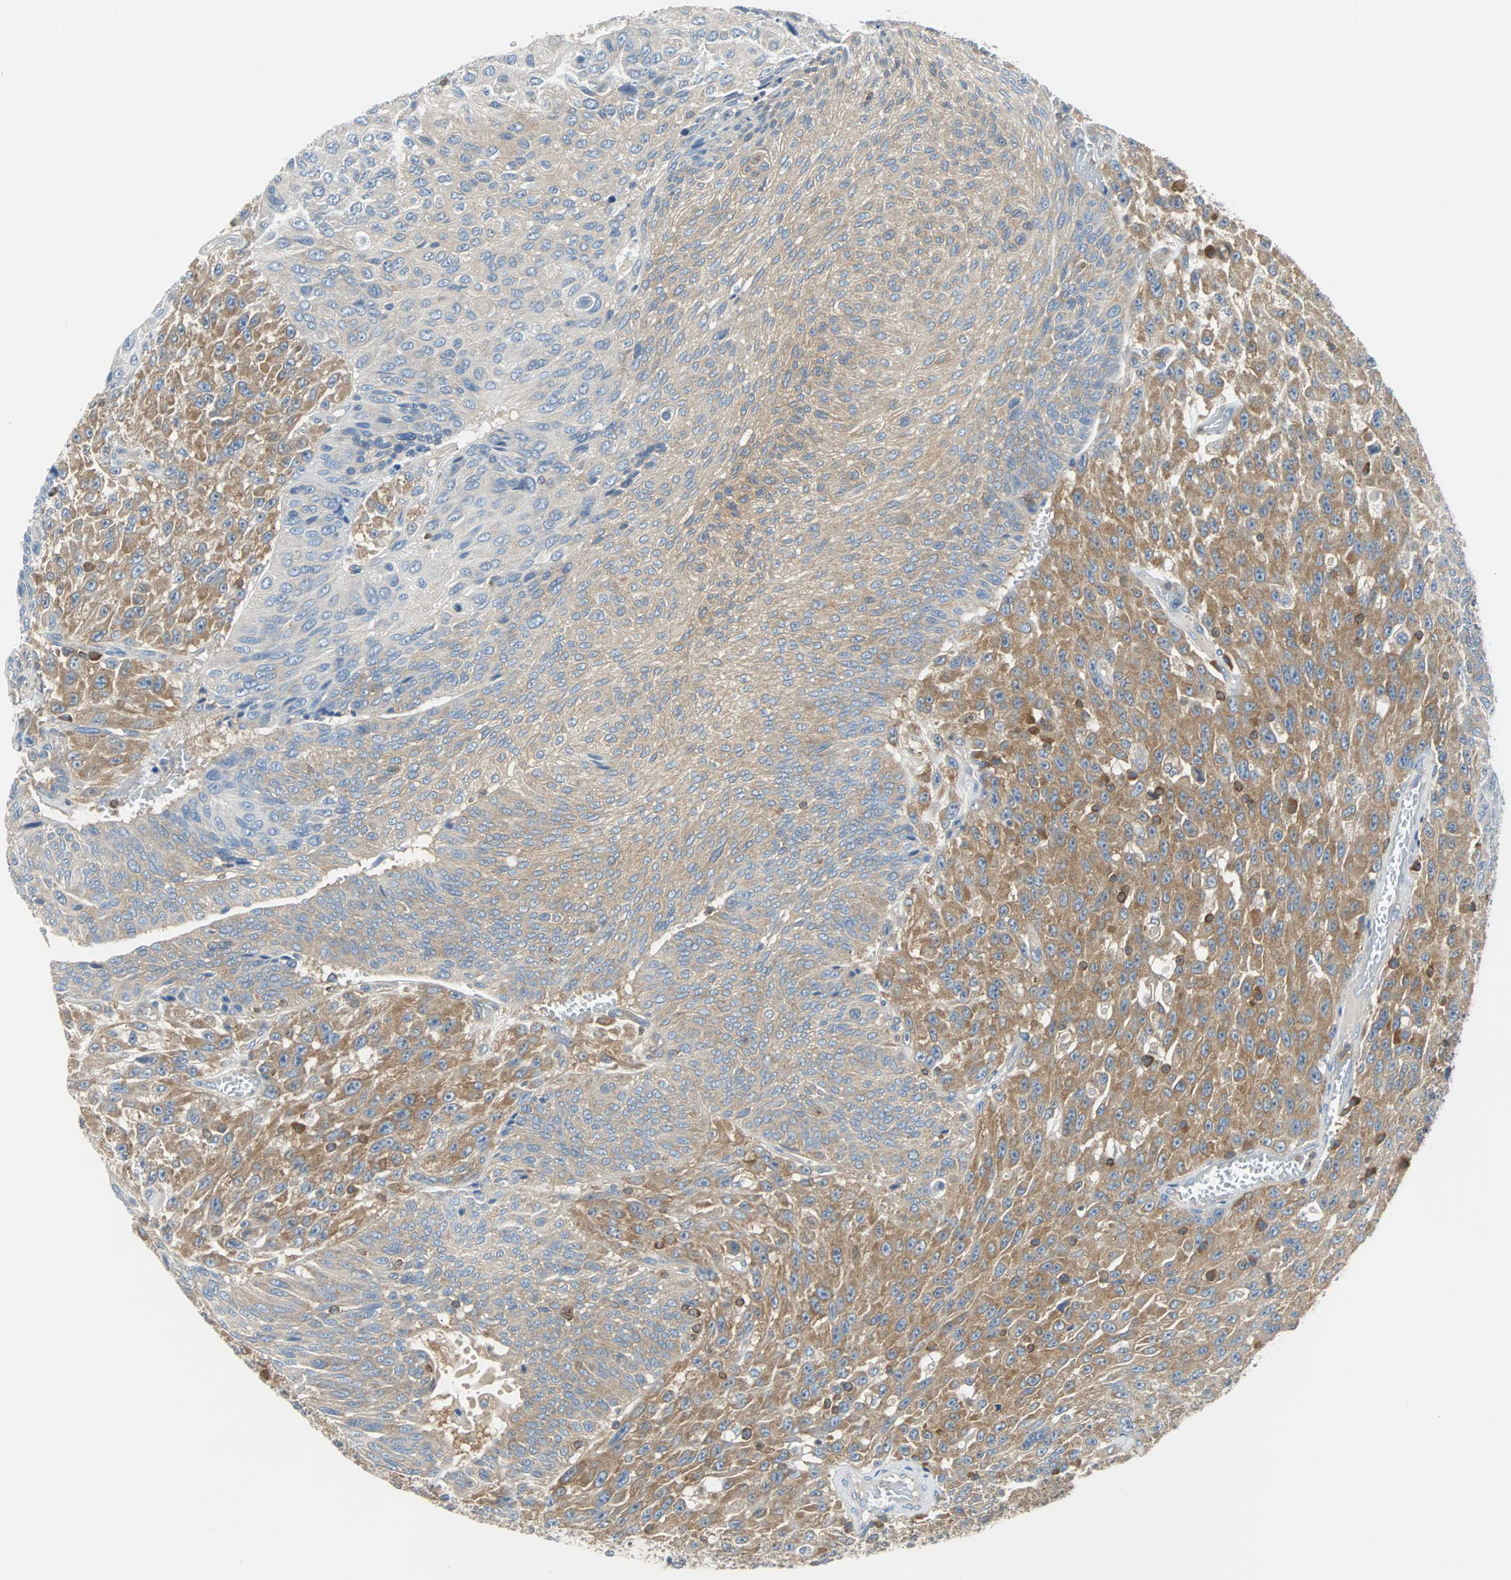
{"staining": {"intensity": "moderate", "quantity": "25%-75%", "location": "cytoplasmic/membranous"}, "tissue": "urothelial cancer", "cell_type": "Tumor cells", "image_type": "cancer", "snomed": [{"axis": "morphology", "description": "Urothelial carcinoma, High grade"}, {"axis": "topography", "description": "Urinary bladder"}], "caption": "IHC photomicrograph of high-grade urothelial carcinoma stained for a protein (brown), which exhibits medium levels of moderate cytoplasmic/membranous positivity in about 25%-75% of tumor cells.", "gene": "TSC22D4", "patient": {"sex": "male", "age": 66}}